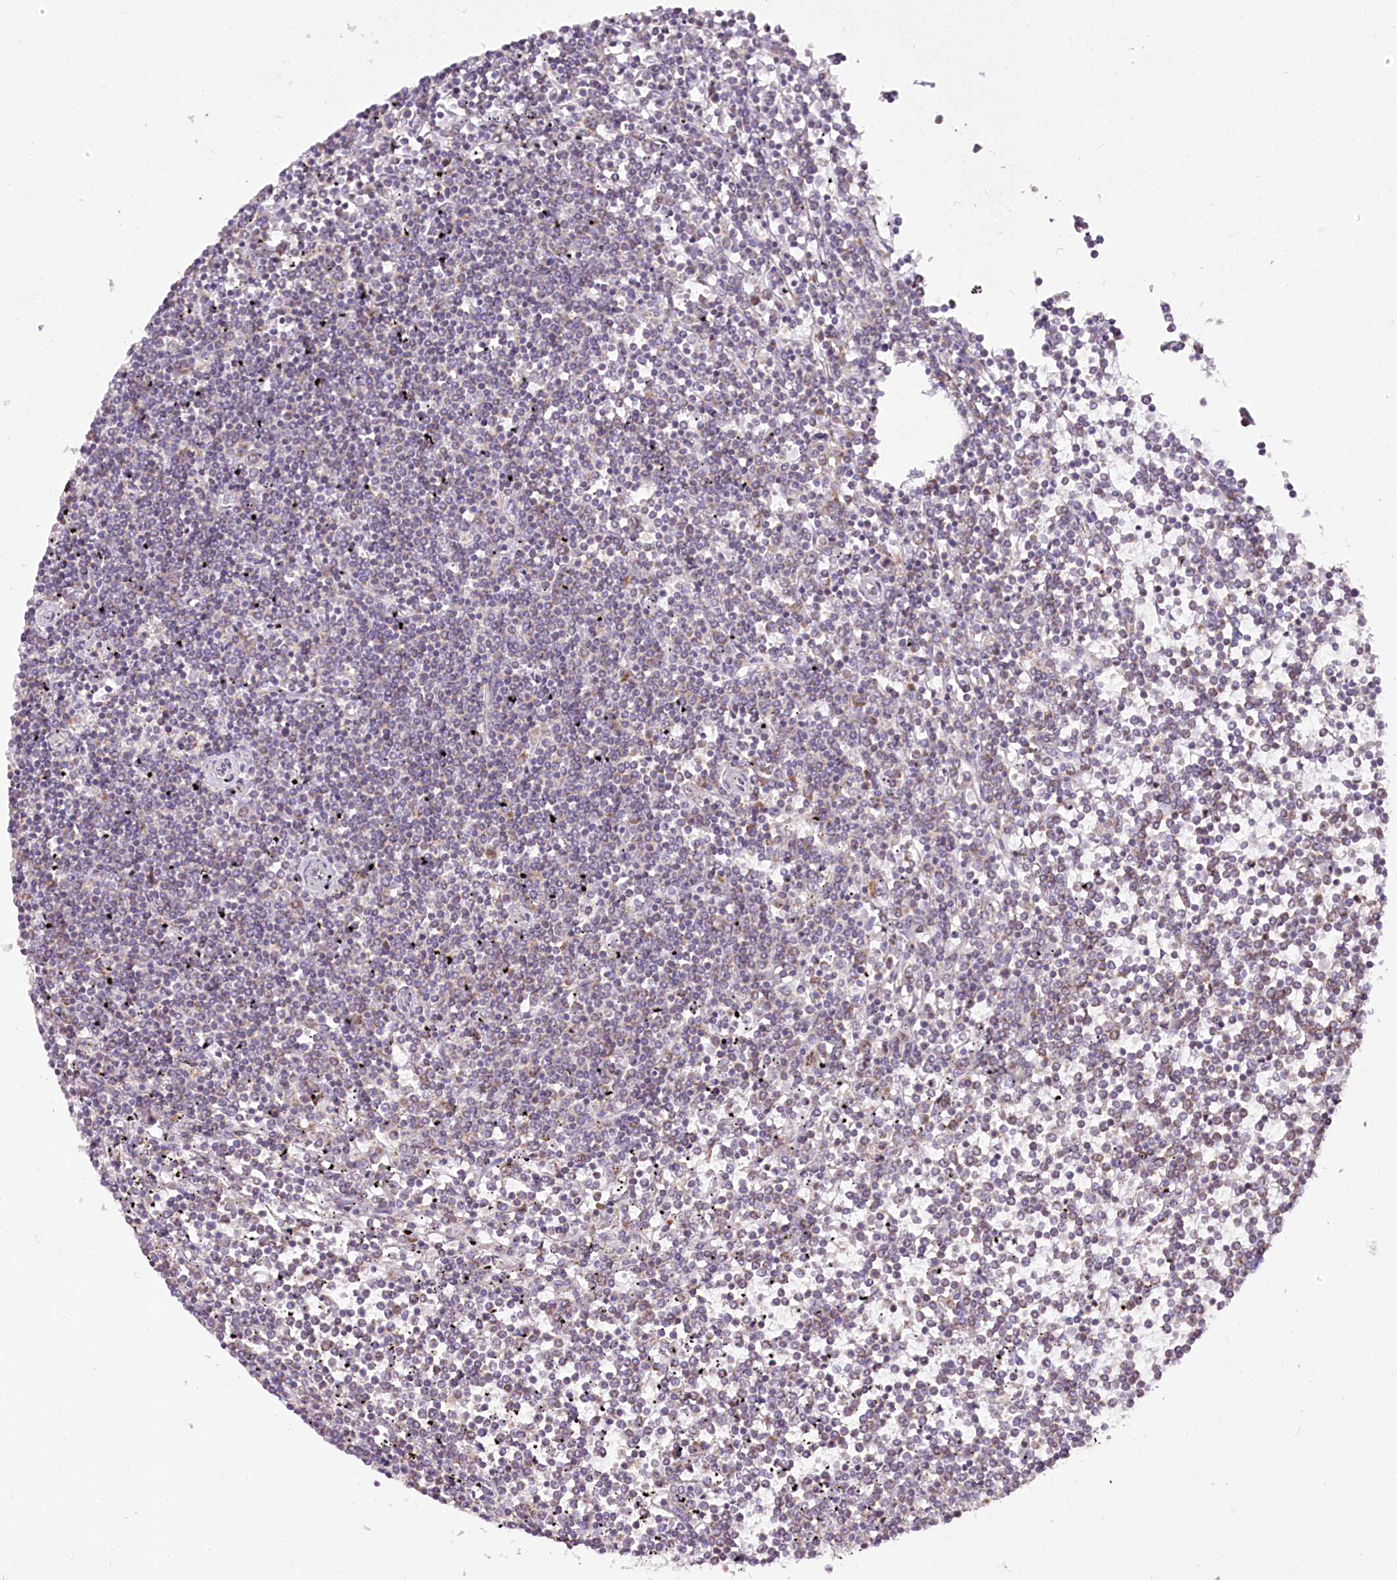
{"staining": {"intensity": "negative", "quantity": "none", "location": "none"}, "tissue": "lymphoma", "cell_type": "Tumor cells", "image_type": "cancer", "snomed": [{"axis": "morphology", "description": "Malignant lymphoma, non-Hodgkin's type, Low grade"}, {"axis": "topography", "description": "Spleen"}], "caption": "A photomicrograph of human malignant lymphoma, non-Hodgkin's type (low-grade) is negative for staining in tumor cells.", "gene": "ACOX2", "patient": {"sex": "female", "age": 19}}